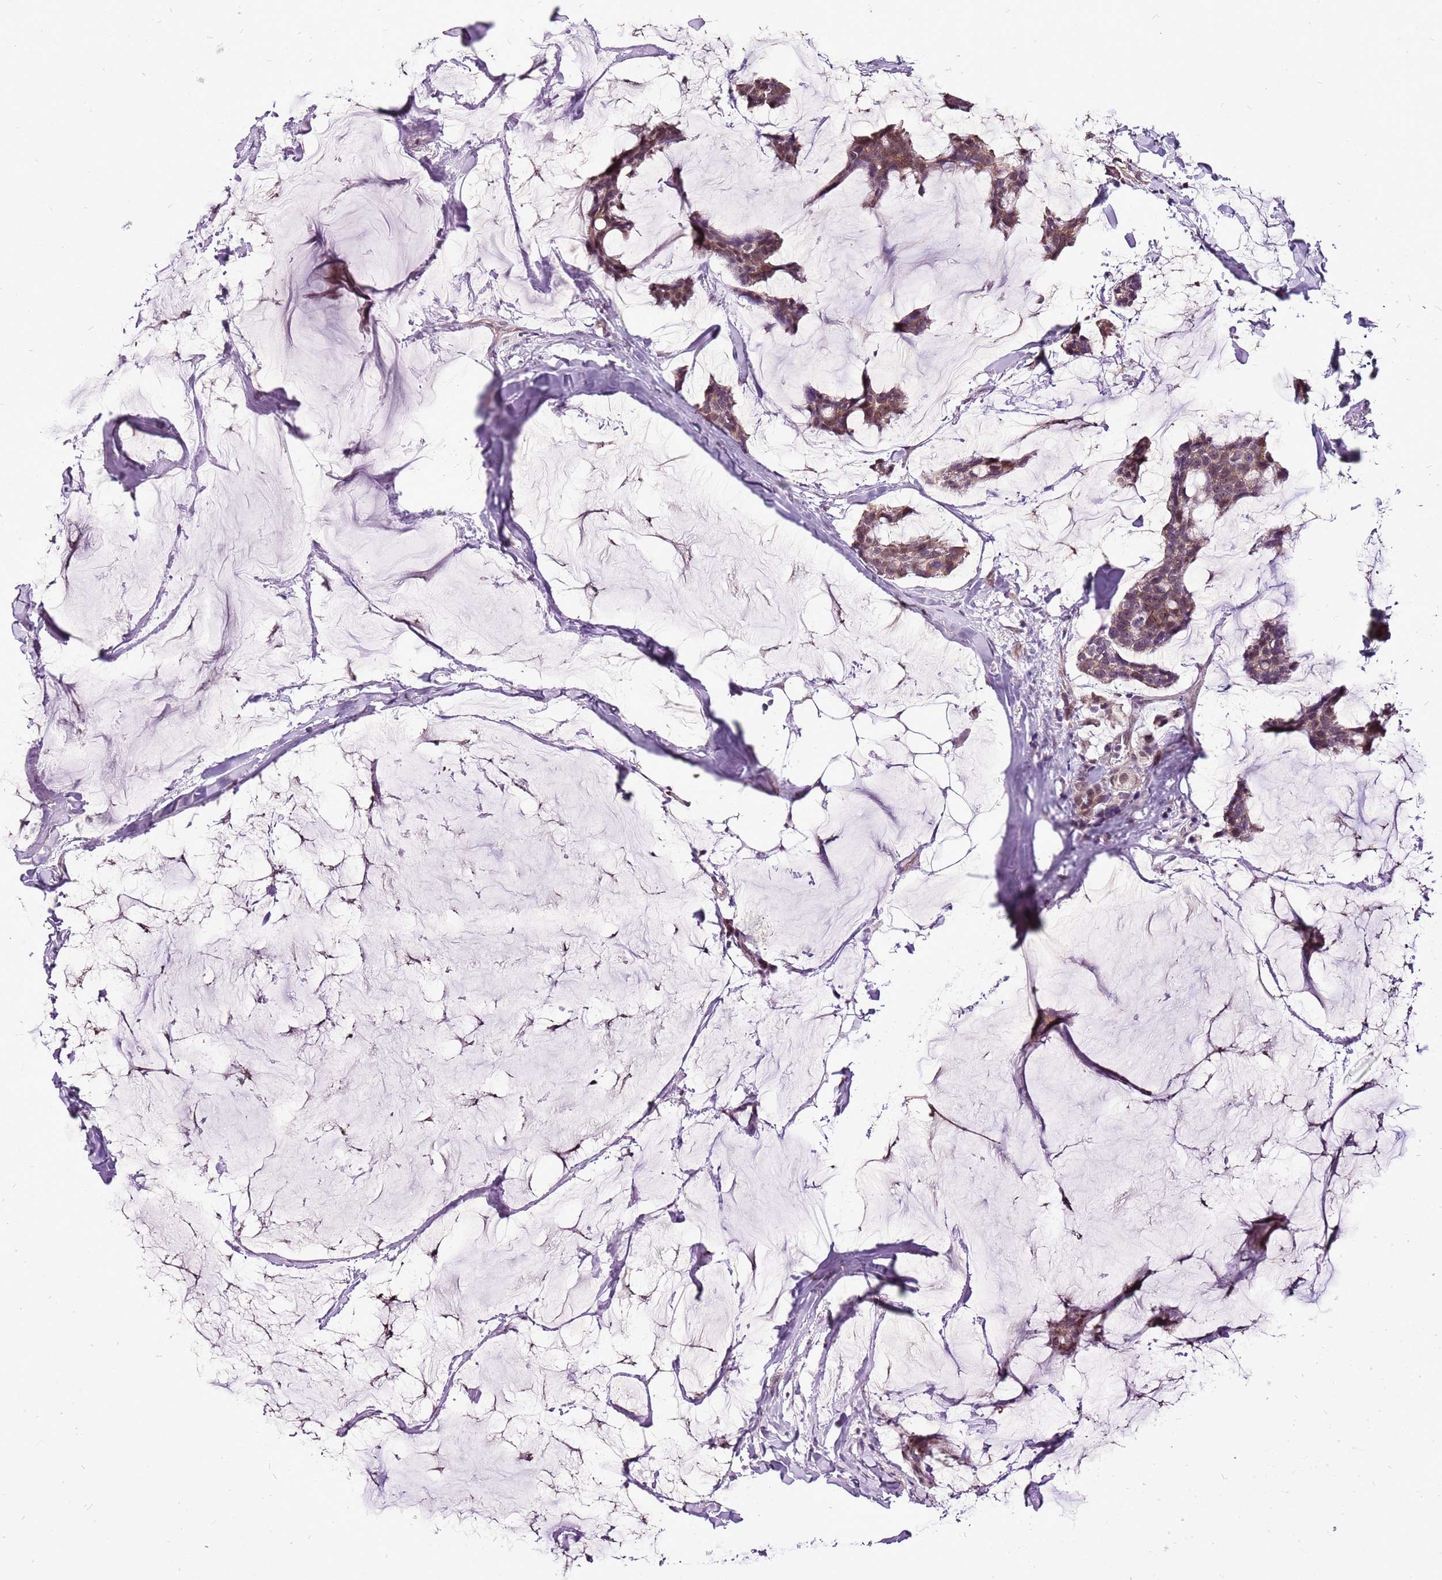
{"staining": {"intensity": "moderate", "quantity": ">75%", "location": "nuclear"}, "tissue": "breast cancer", "cell_type": "Tumor cells", "image_type": "cancer", "snomed": [{"axis": "morphology", "description": "Duct carcinoma"}, {"axis": "topography", "description": "Breast"}], "caption": "There is medium levels of moderate nuclear positivity in tumor cells of breast cancer, as demonstrated by immunohistochemical staining (brown color).", "gene": "CCDC166", "patient": {"sex": "female", "age": 93}}